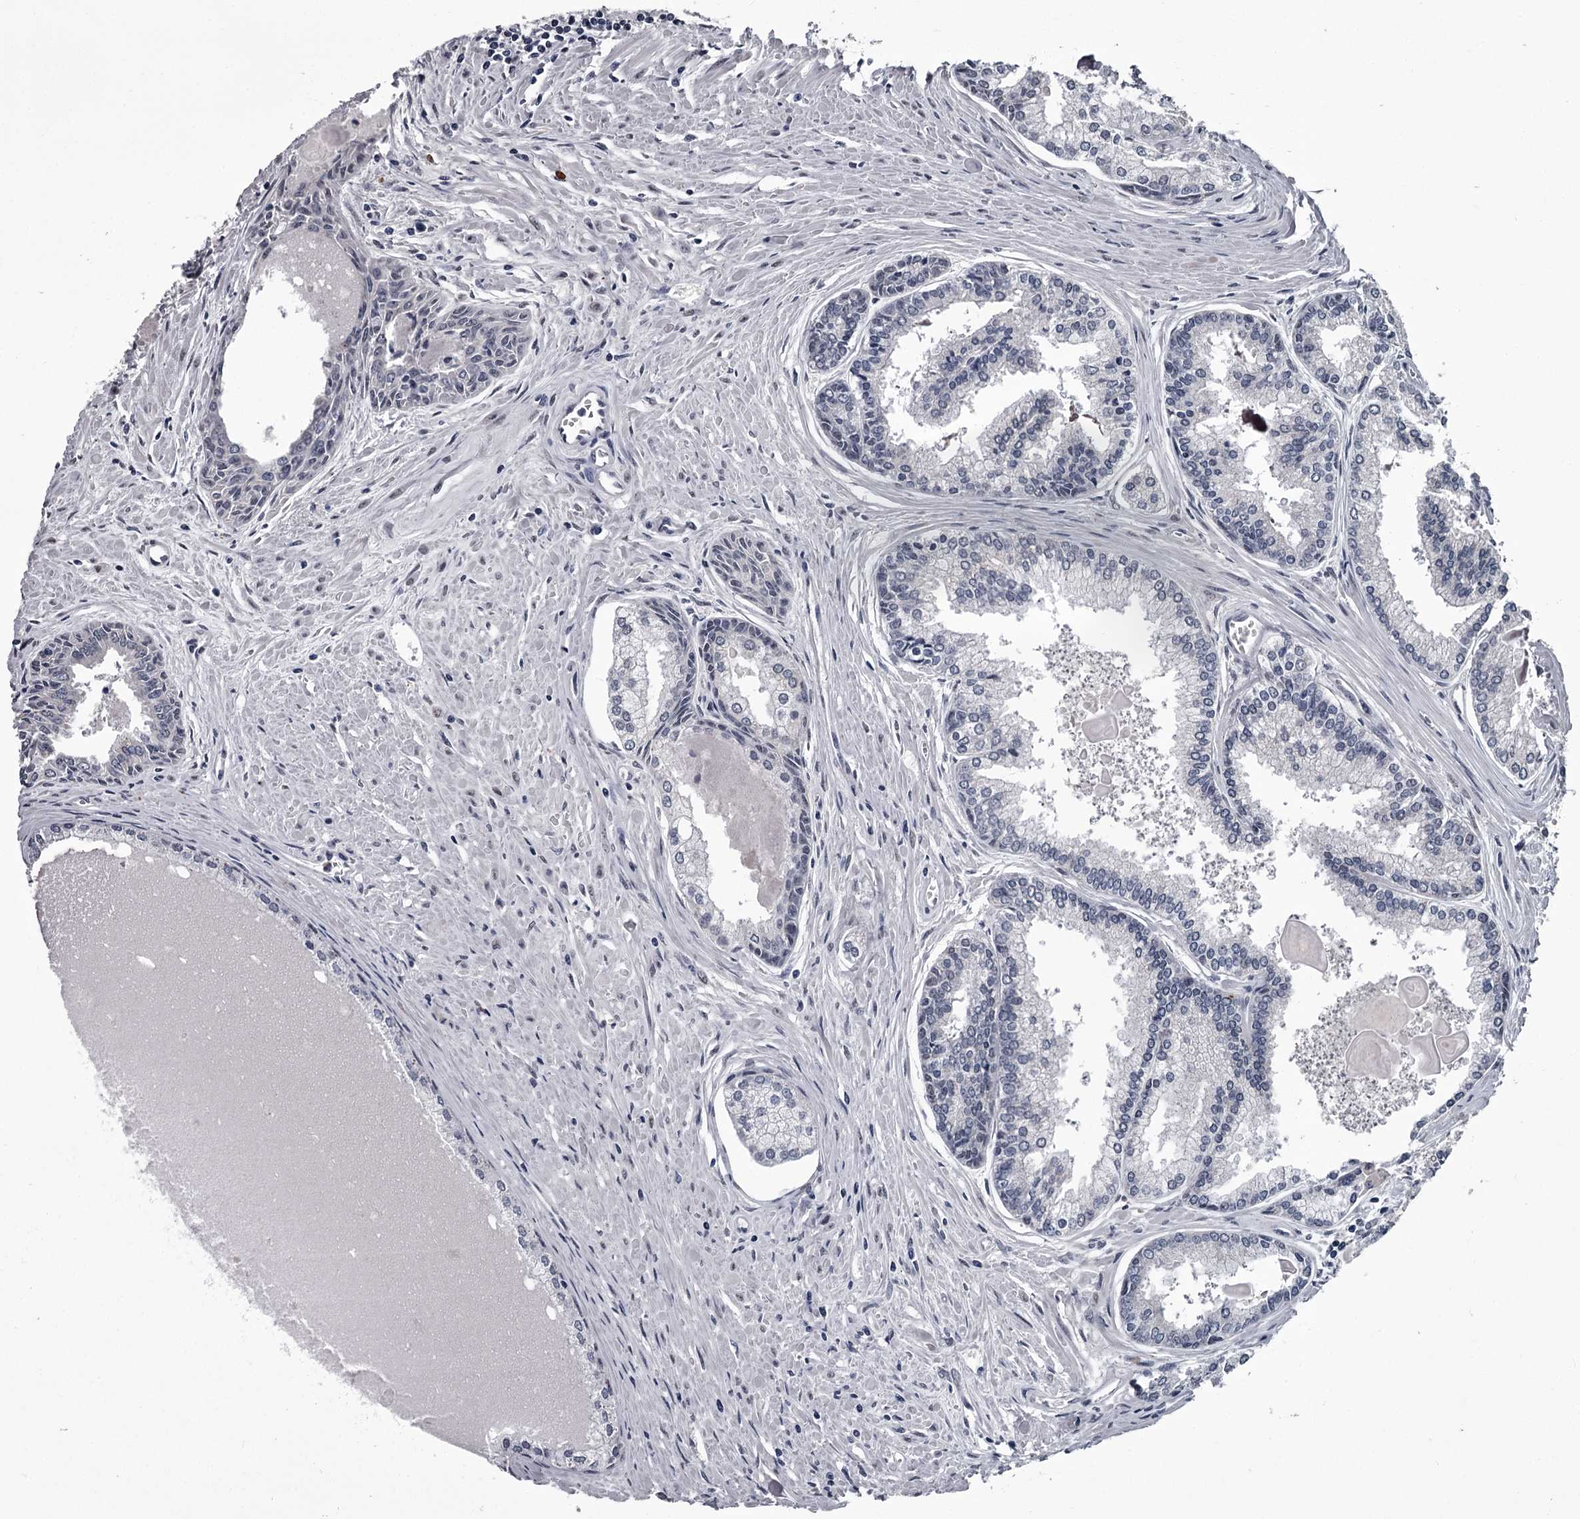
{"staining": {"intensity": "negative", "quantity": "none", "location": "none"}, "tissue": "prostate cancer", "cell_type": "Tumor cells", "image_type": "cancer", "snomed": [{"axis": "morphology", "description": "Adenocarcinoma, High grade"}, {"axis": "topography", "description": "Prostate"}], "caption": "DAB immunohistochemical staining of prostate high-grade adenocarcinoma demonstrates no significant positivity in tumor cells.", "gene": "PRPF40B", "patient": {"sex": "male", "age": 68}}